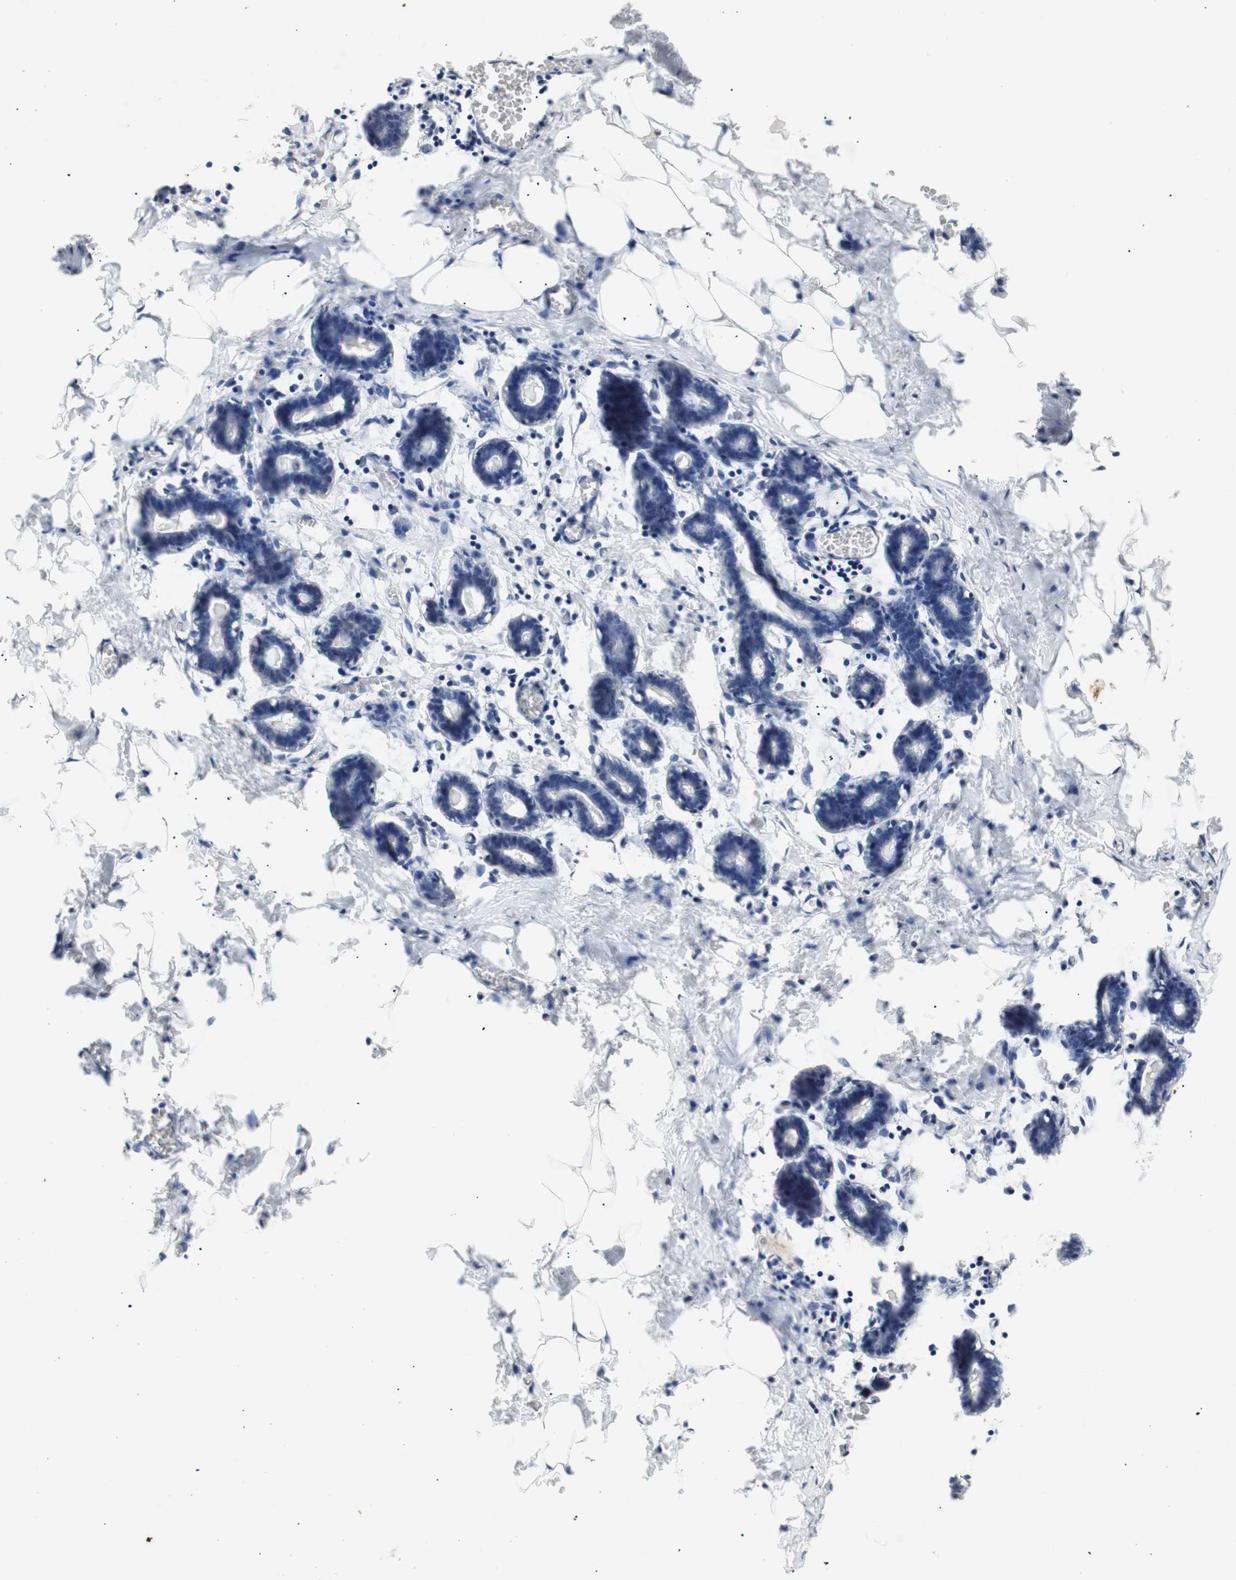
{"staining": {"intensity": "negative", "quantity": "none", "location": "none"}, "tissue": "breast", "cell_type": "Adipocytes", "image_type": "normal", "snomed": [{"axis": "morphology", "description": "Normal tissue, NOS"}, {"axis": "topography", "description": "Breast"}], "caption": "This is an IHC photomicrograph of normal breast. There is no staining in adipocytes.", "gene": "FOSB", "patient": {"sex": "female", "age": 27}}